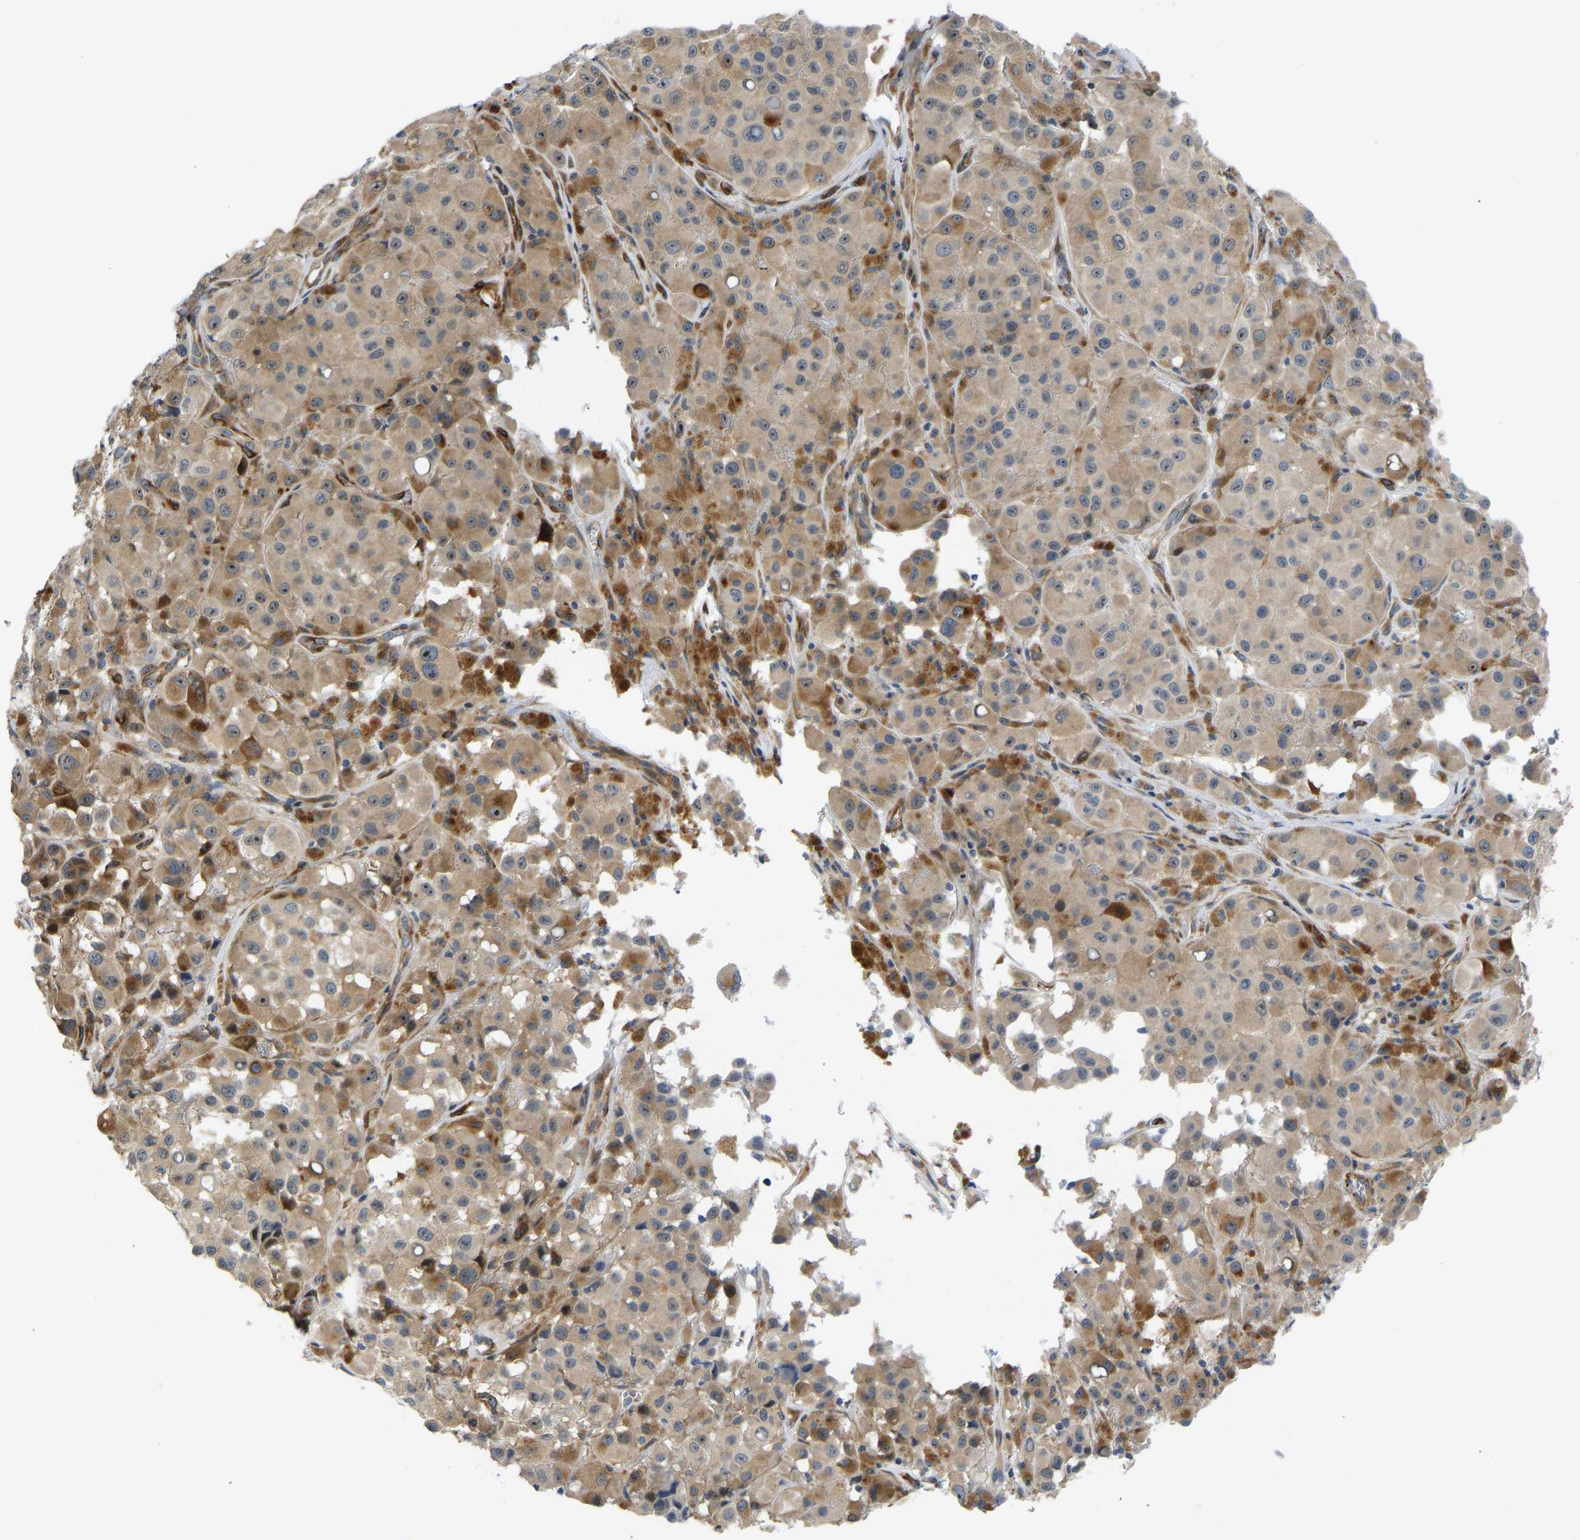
{"staining": {"intensity": "moderate", "quantity": "25%-75%", "location": "cytoplasmic/membranous,nuclear"}, "tissue": "melanoma", "cell_type": "Tumor cells", "image_type": "cancer", "snomed": [{"axis": "morphology", "description": "Malignant melanoma, NOS"}, {"axis": "topography", "description": "Skin"}], "caption": "Immunohistochemistry (IHC) image of neoplastic tissue: malignant melanoma stained using immunohistochemistry (IHC) demonstrates medium levels of moderate protein expression localized specifically in the cytoplasmic/membranous and nuclear of tumor cells, appearing as a cytoplasmic/membranous and nuclear brown color.", "gene": "RESF1", "patient": {"sex": "male", "age": 84}}